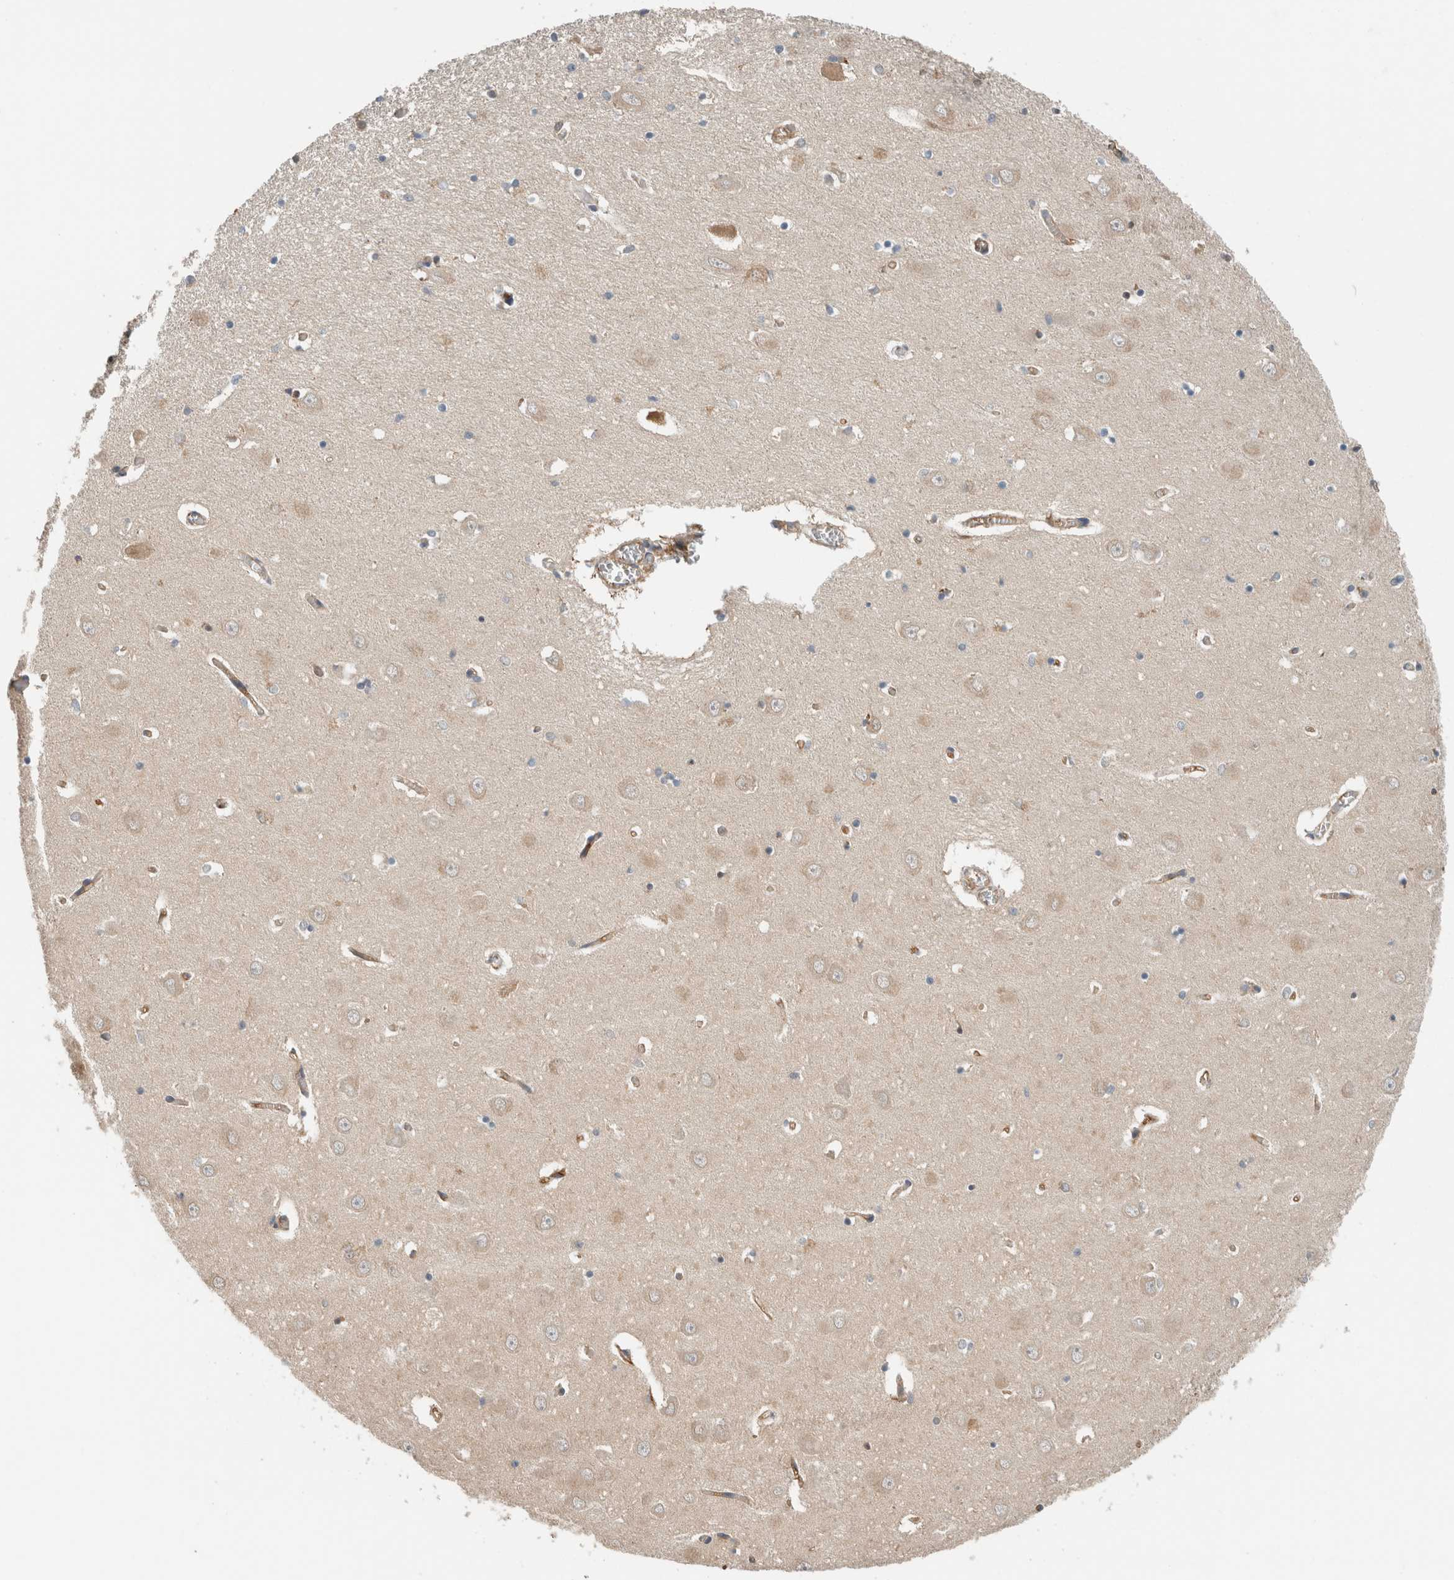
{"staining": {"intensity": "negative", "quantity": "none", "location": "none"}, "tissue": "hippocampus", "cell_type": "Glial cells", "image_type": "normal", "snomed": [{"axis": "morphology", "description": "Normal tissue, NOS"}, {"axis": "topography", "description": "Hippocampus"}], "caption": "IHC micrograph of benign hippocampus: human hippocampus stained with DAB exhibits no significant protein staining in glial cells.", "gene": "PFDN4", "patient": {"sex": "male", "age": 70}}